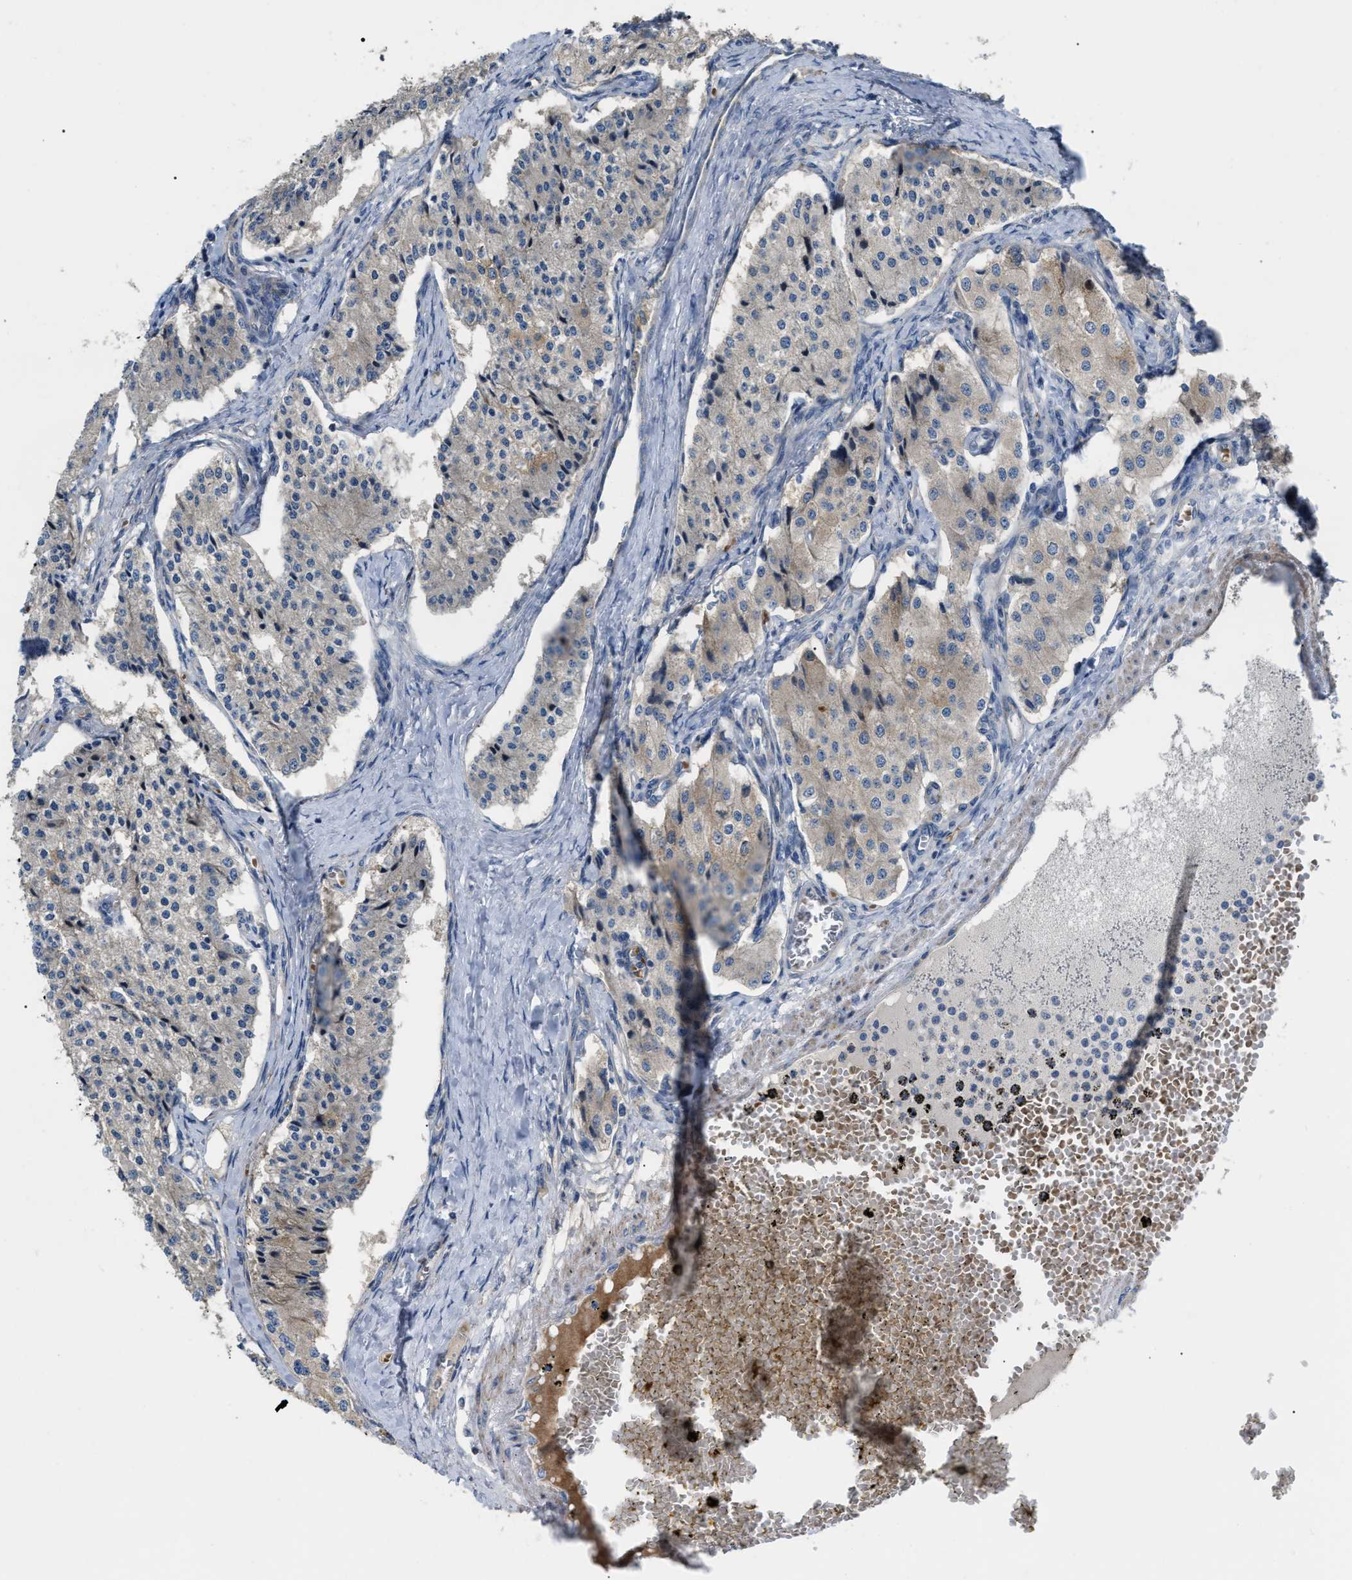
{"staining": {"intensity": "weak", "quantity": "25%-75%", "location": "cytoplasmic/membranous"}, "tissue": "carcinoid", "cell_type": "Tumor cells", "image_type": "cancer", "snomed": [{"axis": "morphology", "description": "Carcinoid, malignant, NOS"}, {"axis": "topography", "description": "Colon"}], "caption": "An image of carcinoid stained for a protein displays weak cytoplasmic/membranous brown staining in tumor cells.", "gene": "DHX58", "patient": {"sex": "female", "age": 52}}